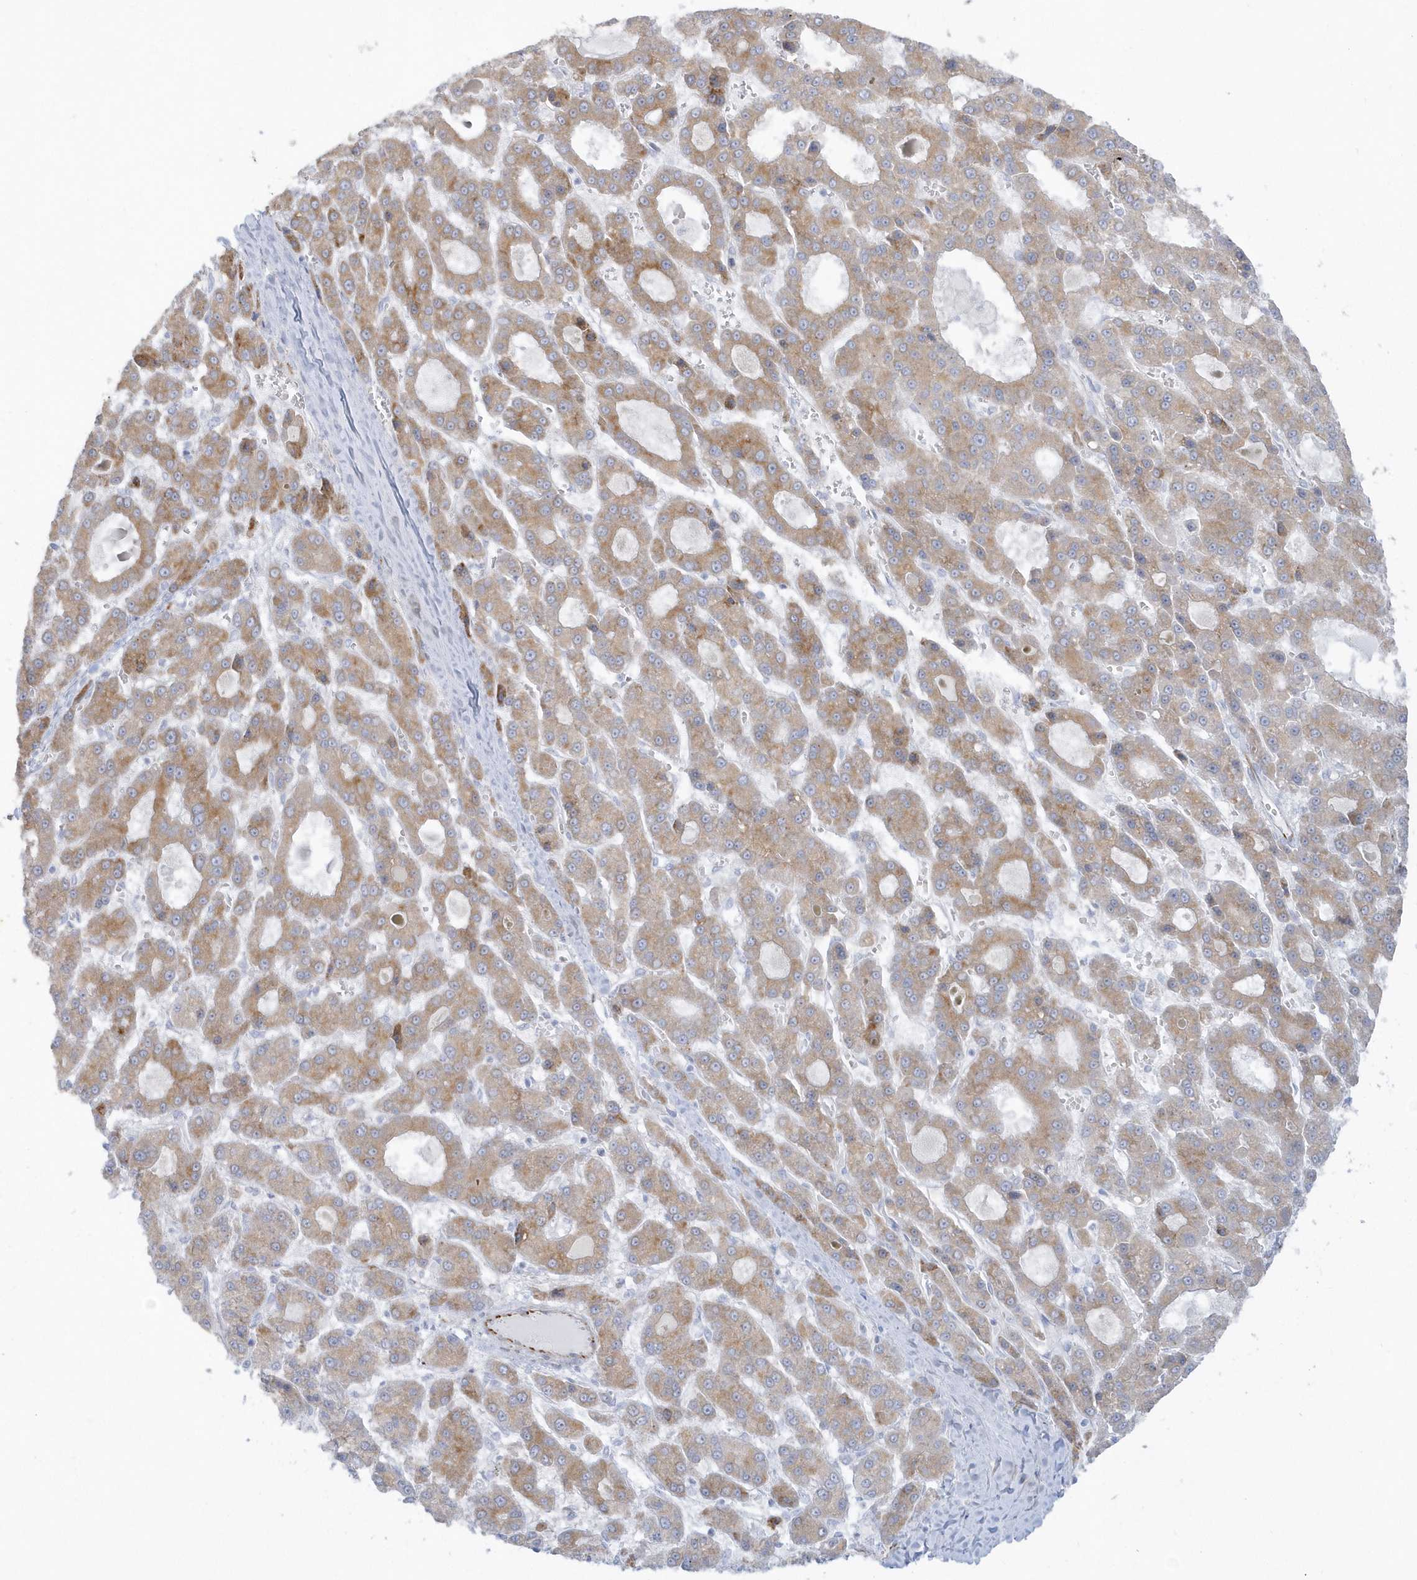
{"staining": {"intensity": "moderate", "quantity": ">75%", "location": "cytoplasmic/membranous"}, "tissue": "liver cancer", "cell_type": "Tumor cells", "image_type": "cancer", "snomed": [{"axis": "morphology", "description": "Carcinoma, Hepatocellular, NOS"}, {"axis": "topography", "description": "Liver"}], "caption": "The immunohistochemical stain labels moderate cytoplasmic/membranous positivity in tumor cells of liver hepatocellular carcinoma tissue.", "gene": "PPIL6", "patient": {"sex": "male", "age": 70}}